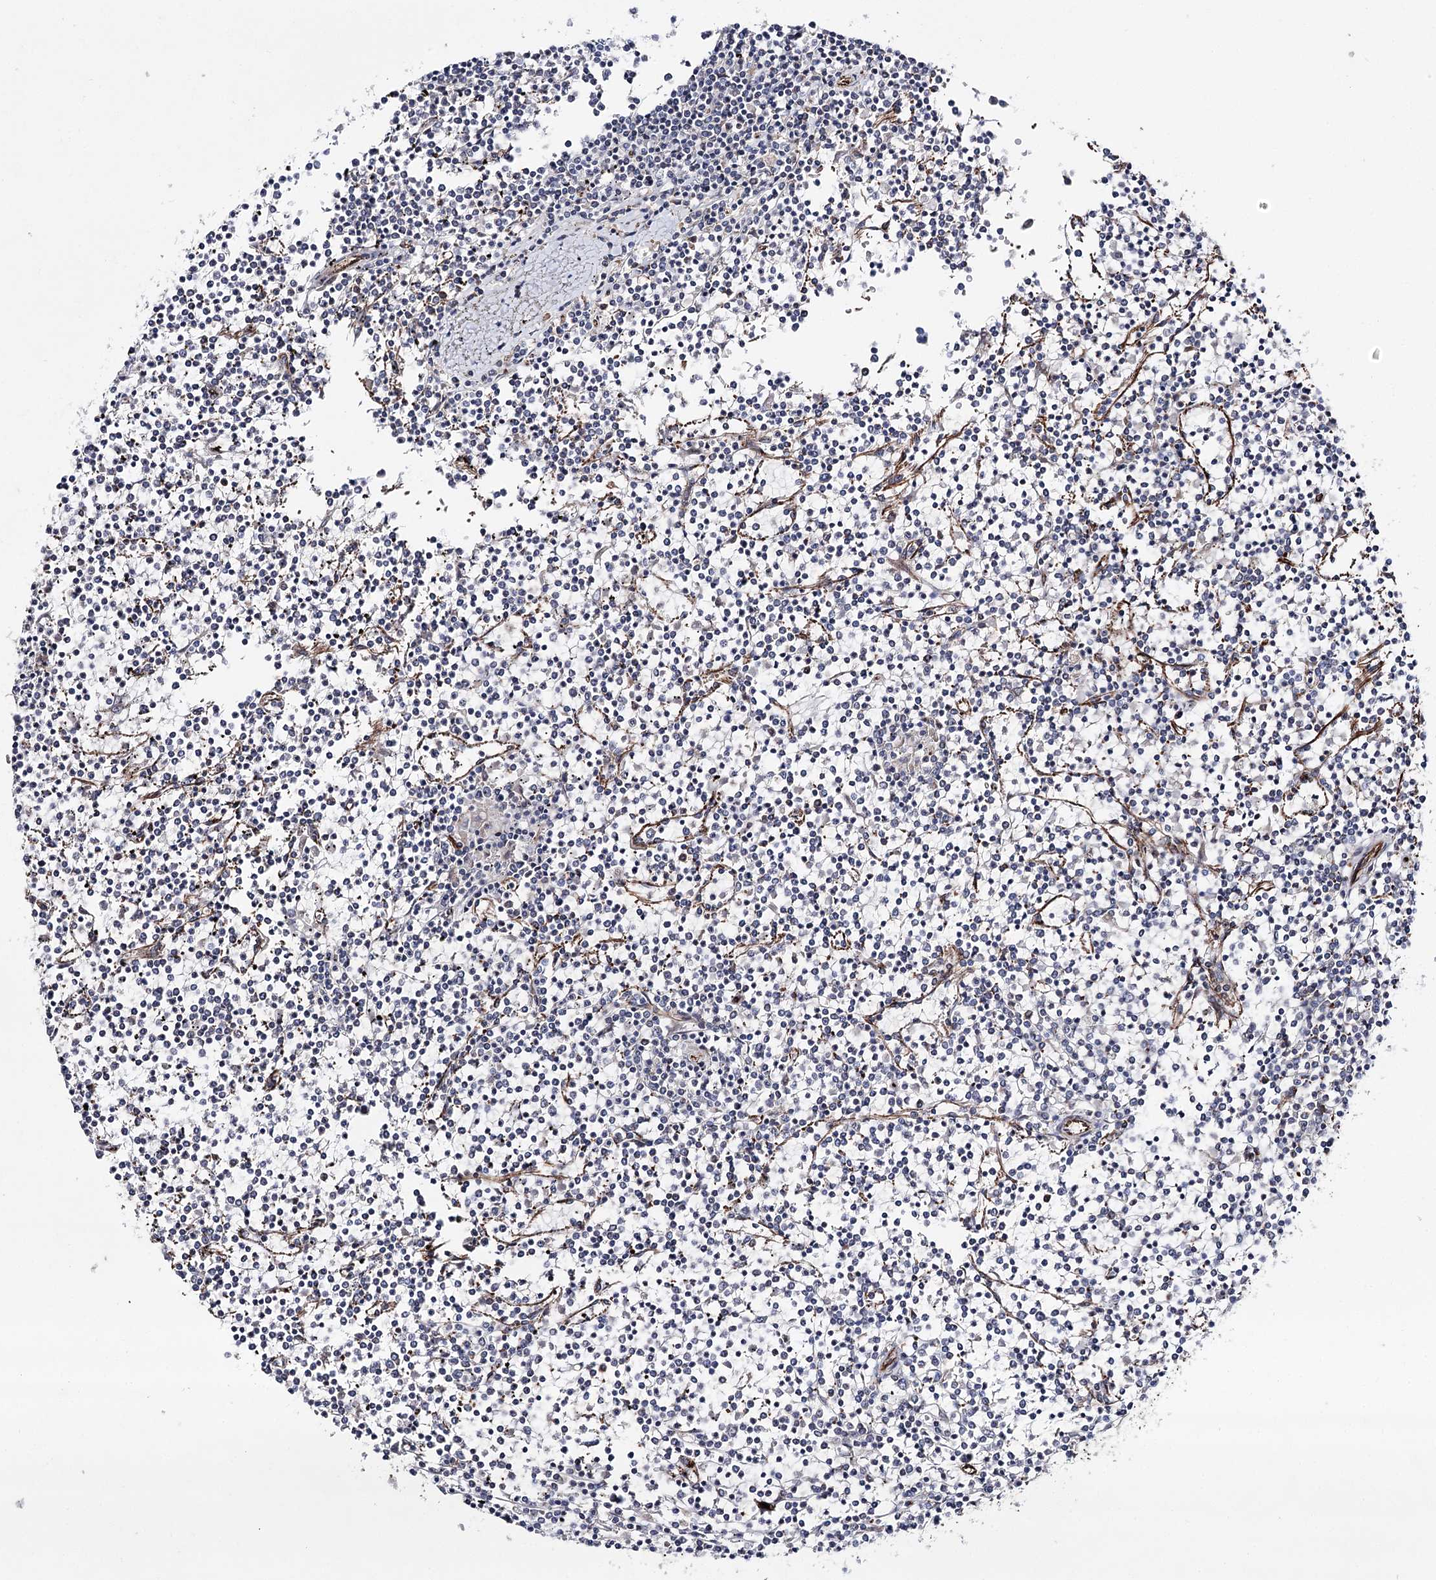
{"staining": {"intensity": "negative", "quantity": "none", "location": "none"}, "tissue": "lymphoma", "cell_type": "Tumor cells", "image_type": "cancer", "snomed": [{"axis": "morphology", "description": "Malignant lymphoma, non-Hodgkin's type, Low grade"}, {"axis": "topography", "description": "Spleen"}], "caption": "High magnification brightfield microscopy of lymphoma stained with DAB (brown) and counterstained with hematoxylin (blue): tumor cells show no significant positivity.", "gene": "MIB1", "patient": {"sex": "female", "age": 19}}